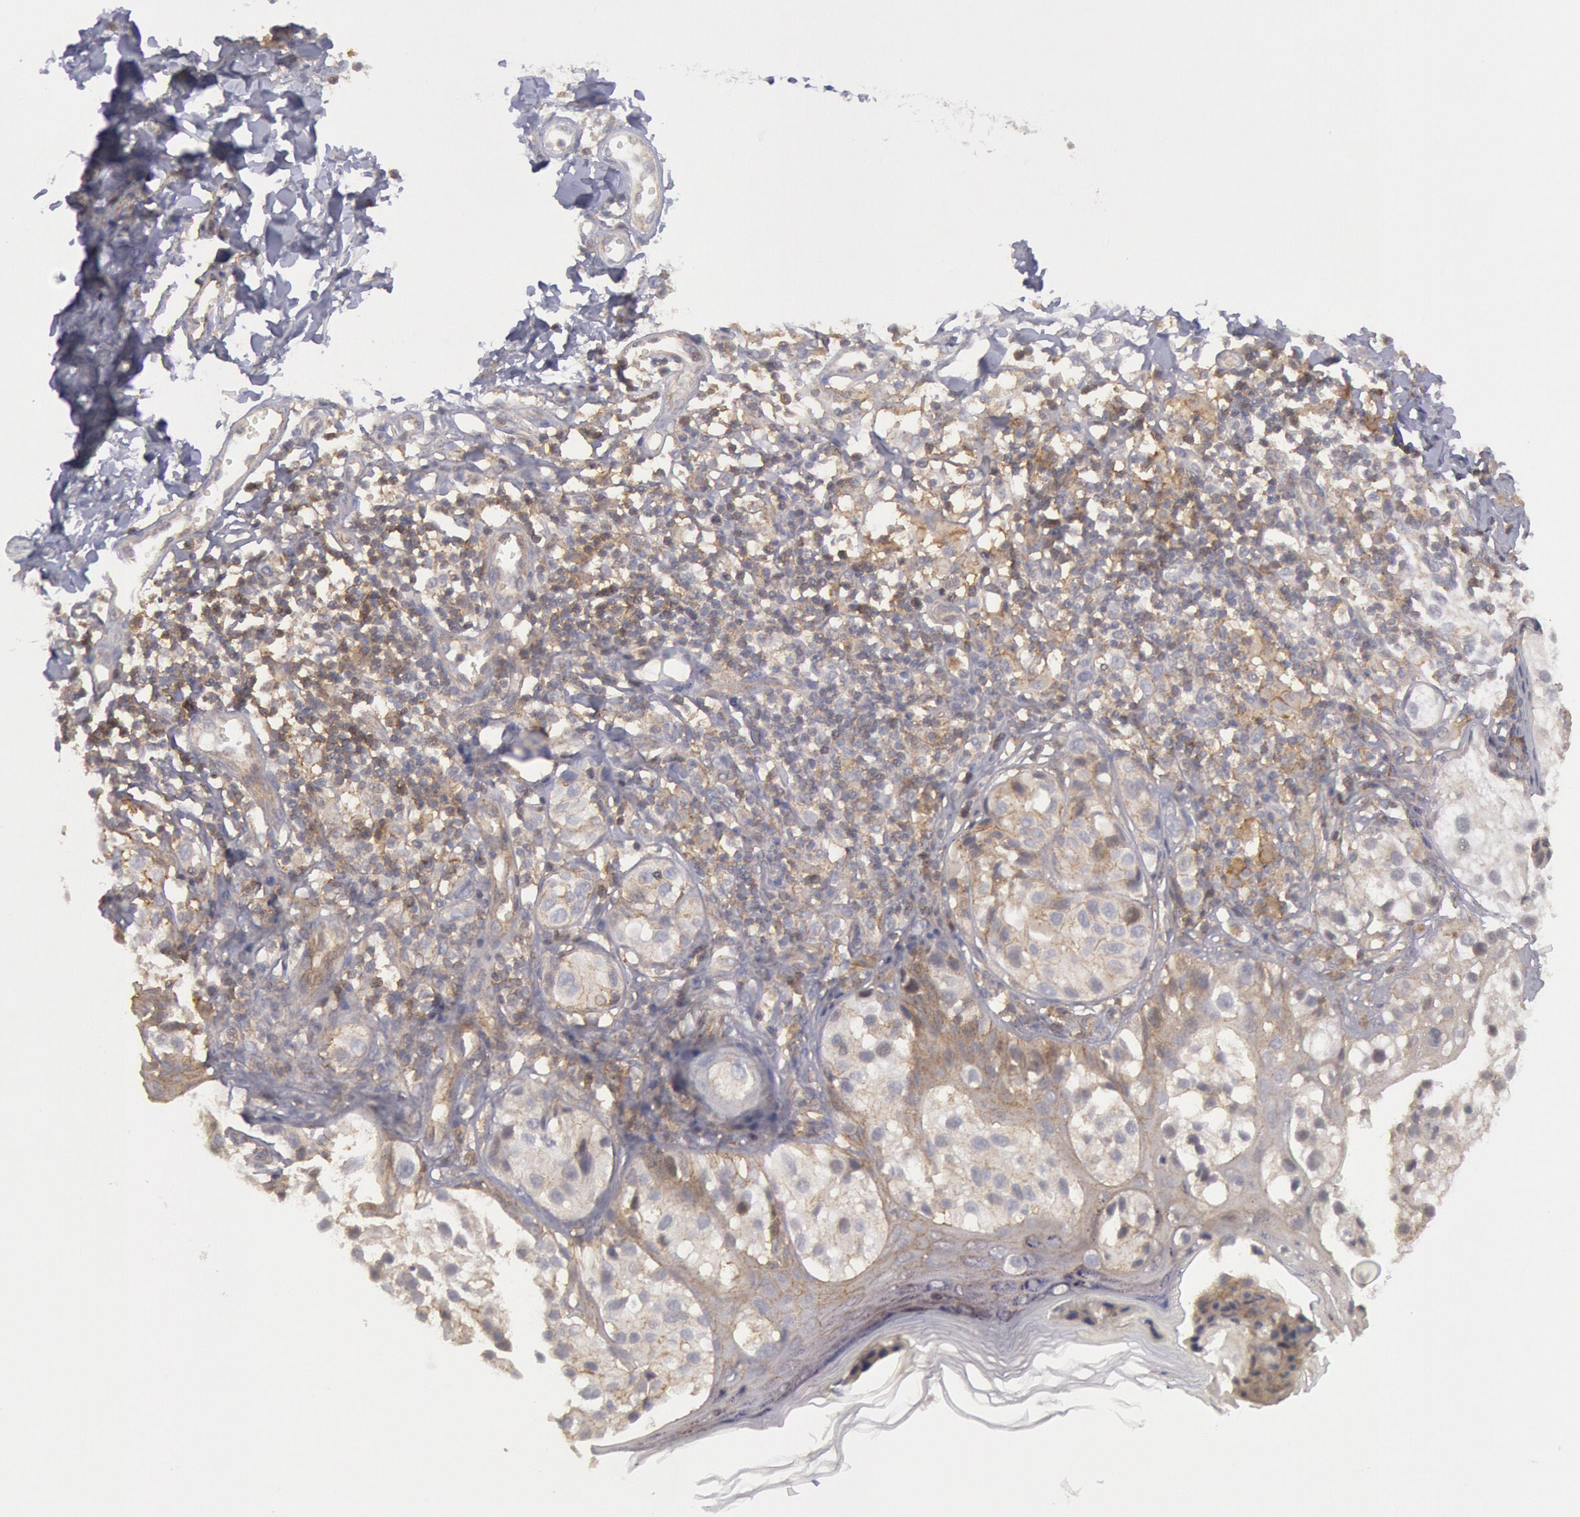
{"staining": {"intensity": "negative", "quantity": "none", "location": "none"}, "tissue": "melanoma", "cell_type": "Tumor cells", "image_type": "cancer", "snomed": [{"axis": "morphology", "description": "Malignant melanoma, NOS"}, {"axis": "topography", "description": "Skin"}], "caption": "This is an immunohistochemistry micrograph of malignant melanoma. There is no positivity in tumor cells.", "gene": "STX4", "patient": {"sex": "male", "age": 23}}